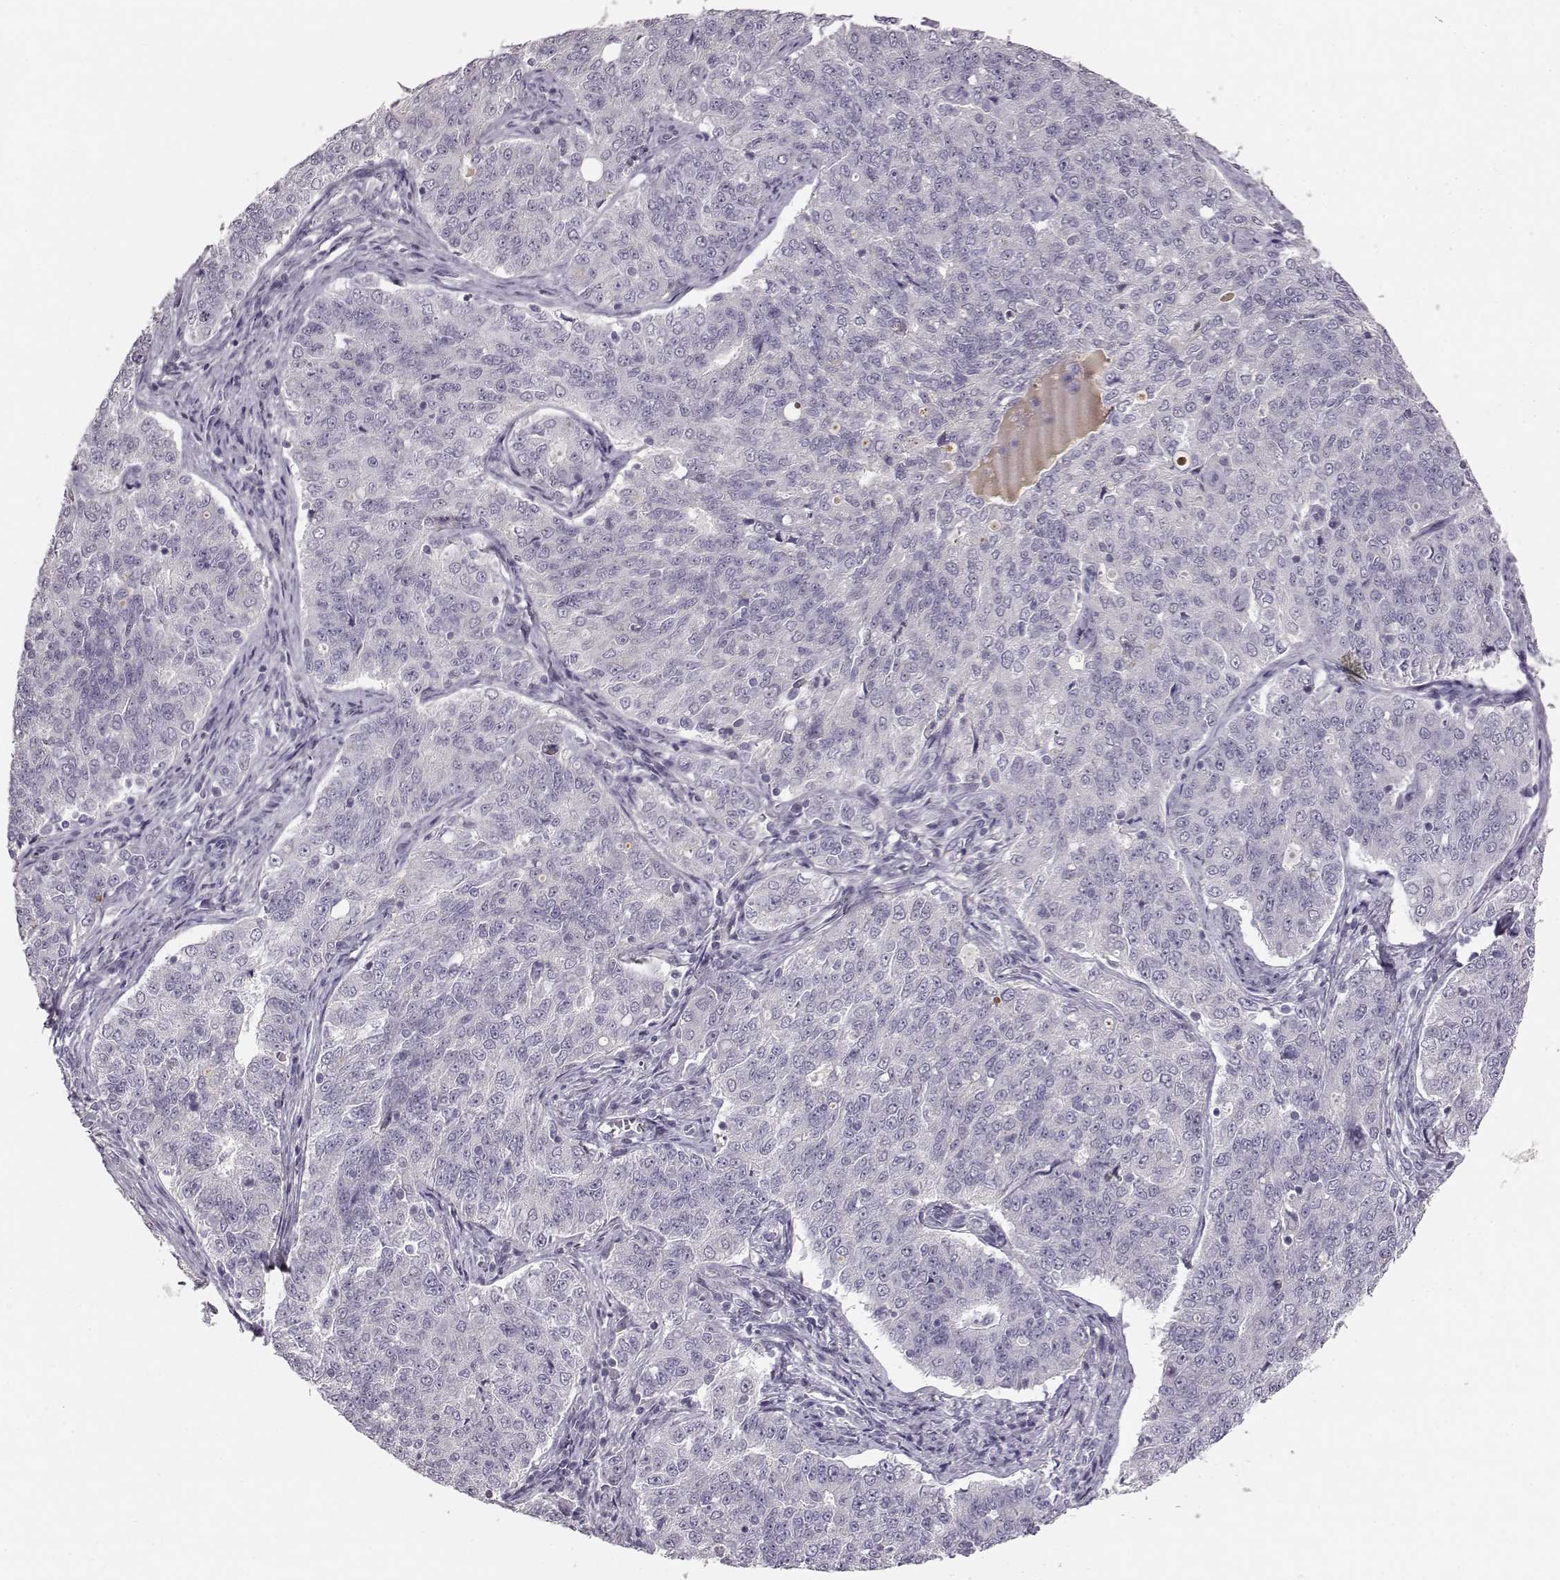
{"staining": {"intensity": "negative", "quantity": "none", "location": "none"}, "tissue": "endometrial cancer", "cell_type": "Tumor cells", "image_type": "cancer", "snomed": [{"axis": "morphology", "description": "Adenocarcinoma, NOS"}, {"axis": "topography", "description": "Endometrium"}], "caption": "There is no significant staining in tumor cells of endometrial adenocarcinoma.", "gene": "KIAA0319", "patient": {"sex": "female", "age": 43}}